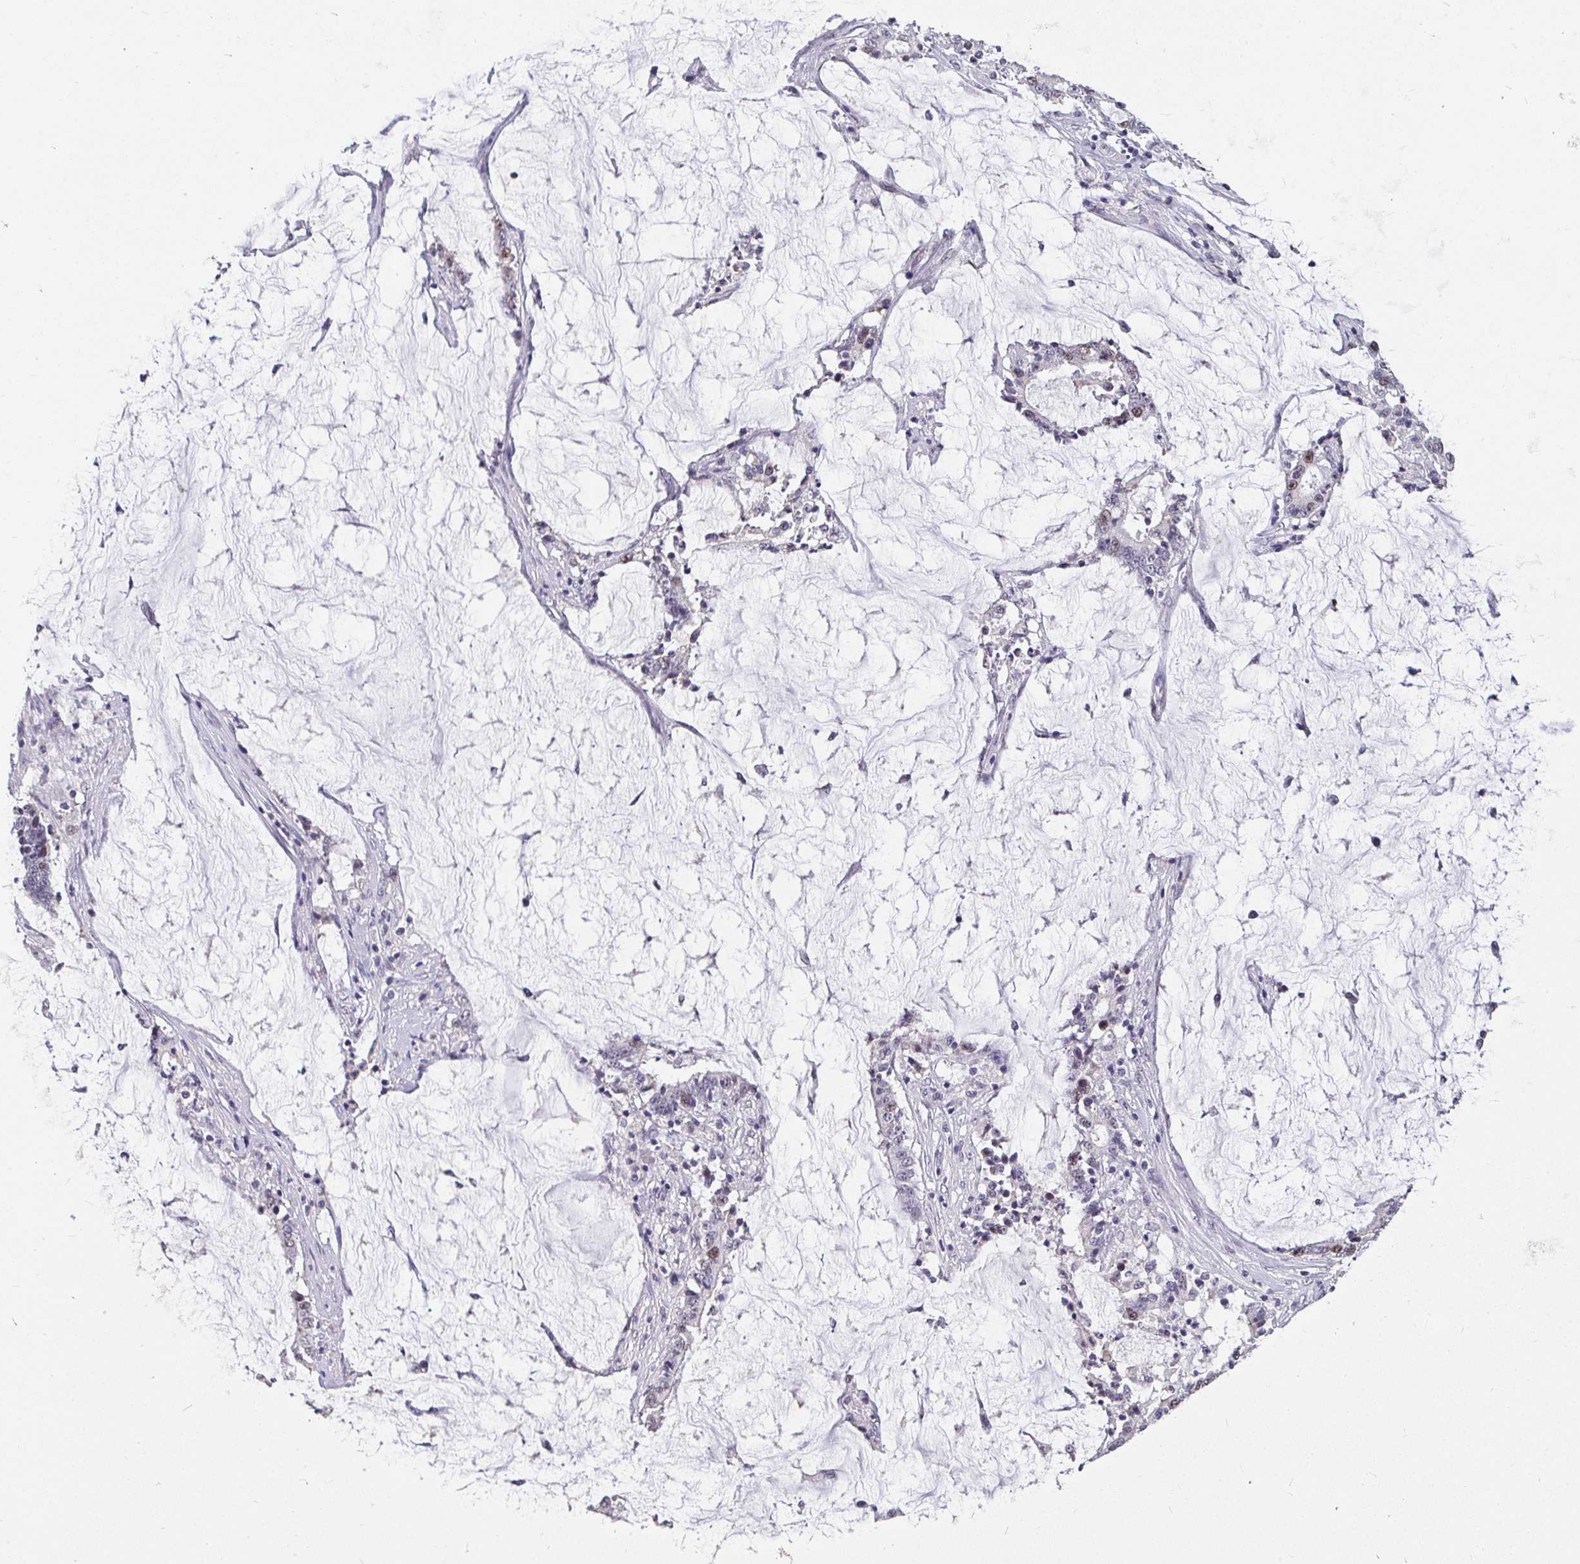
{"staining": {"intensity": "moderate", "quantity": "<25%", "location": "nuclear"}, "tissue": "stomach cancer", "cell_type": "Tumor cells", "image_type": "cancer", "snomed": [{"axis": "morphology", "description": "Adenocarcinoma, NOS"}, {"axis": "topography", "description": "Stomach, upper"}], "caption": "Immunohistochemistry micrograph of neoplastic tissue: human stomach cancer stained using IHC demonstrates low levels of moderate protein expression localized specifically in the nuclear of tumor cells, appearing as a nuclear brown color.", "gene": "ANLN", "patient": {"sex": "male", "age": 68}}